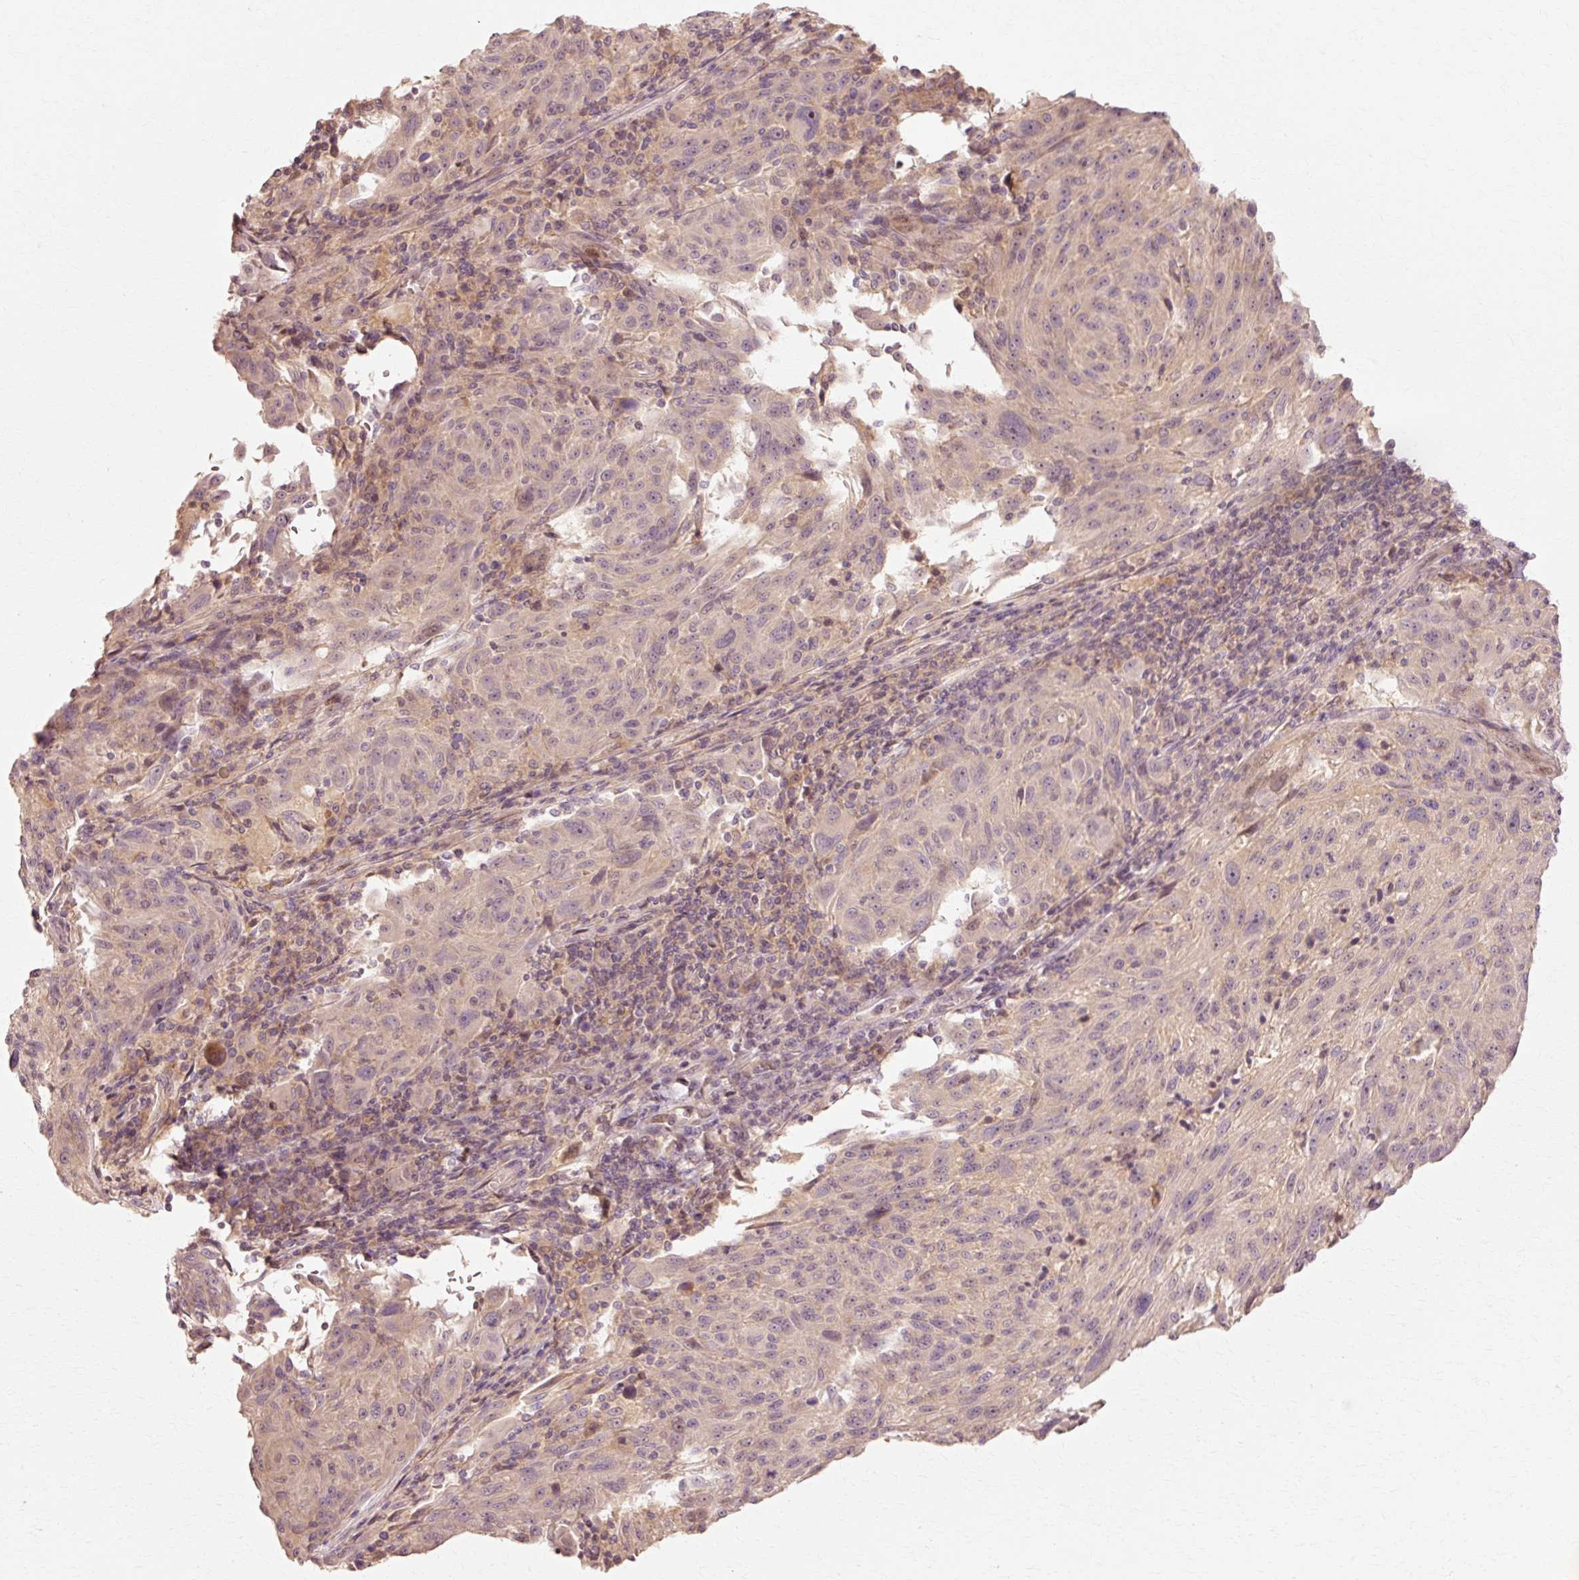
{"staining": {"intensity": "weak", "quantity": "25%-75%", "location": "cytoplasmic/membranous"}, "tissue": "melanoma", "cell_type": "Tumor cells", "image_type": "cancer", "snomed": [{"axis": "morphology", "description": "Malignant melanoma, NOS"}, {"axis": "topography", "description": "Skin"}], "caption": "Protein staining by immunohistochemistry (IHC) displays weak cytoplasmic/membranous staining in approximately 25%-75% of tumor cells in melanoma.", "gene": "RGPD5", "patient": {"sex": "male", "age": 53}}